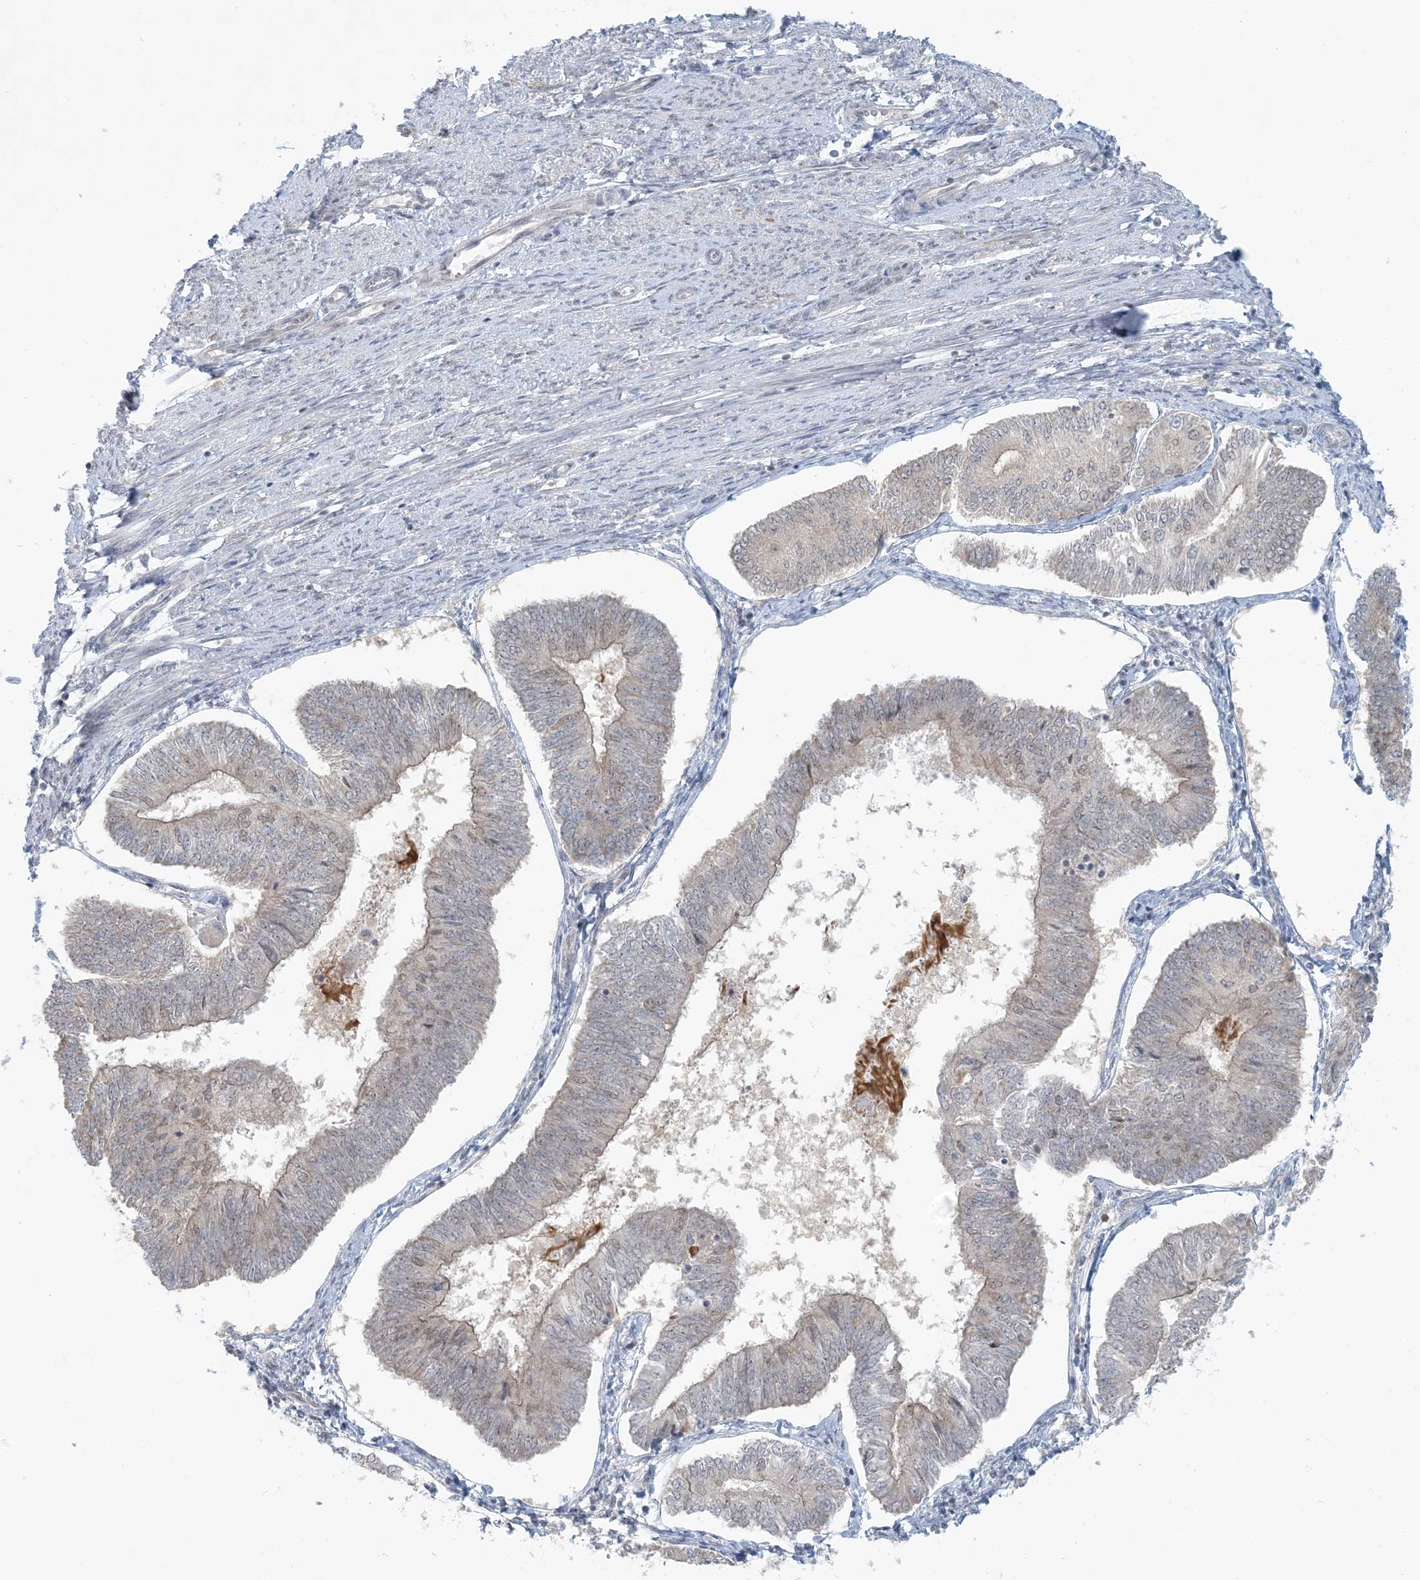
{"staining": {"intensity": "weak", "quantity": "<25%", "location": "nuclear"}, "tissue": "endometrial cancer", "cell_type": "Tumor cells", "image_type": "cancer", "snomed": [{"axis": "morphology", "description": "Adenocarcinoma, NOS"}, {"axis": "topography", "description": "Endometrium"}], "caption": "Human endometrial adenocarcinoma stained for a protein using immunohistochemistry (IHC) displays no staining in tumor cells.", "gene": "OBI1", "patient": {"sex": "female", "age": 58}}